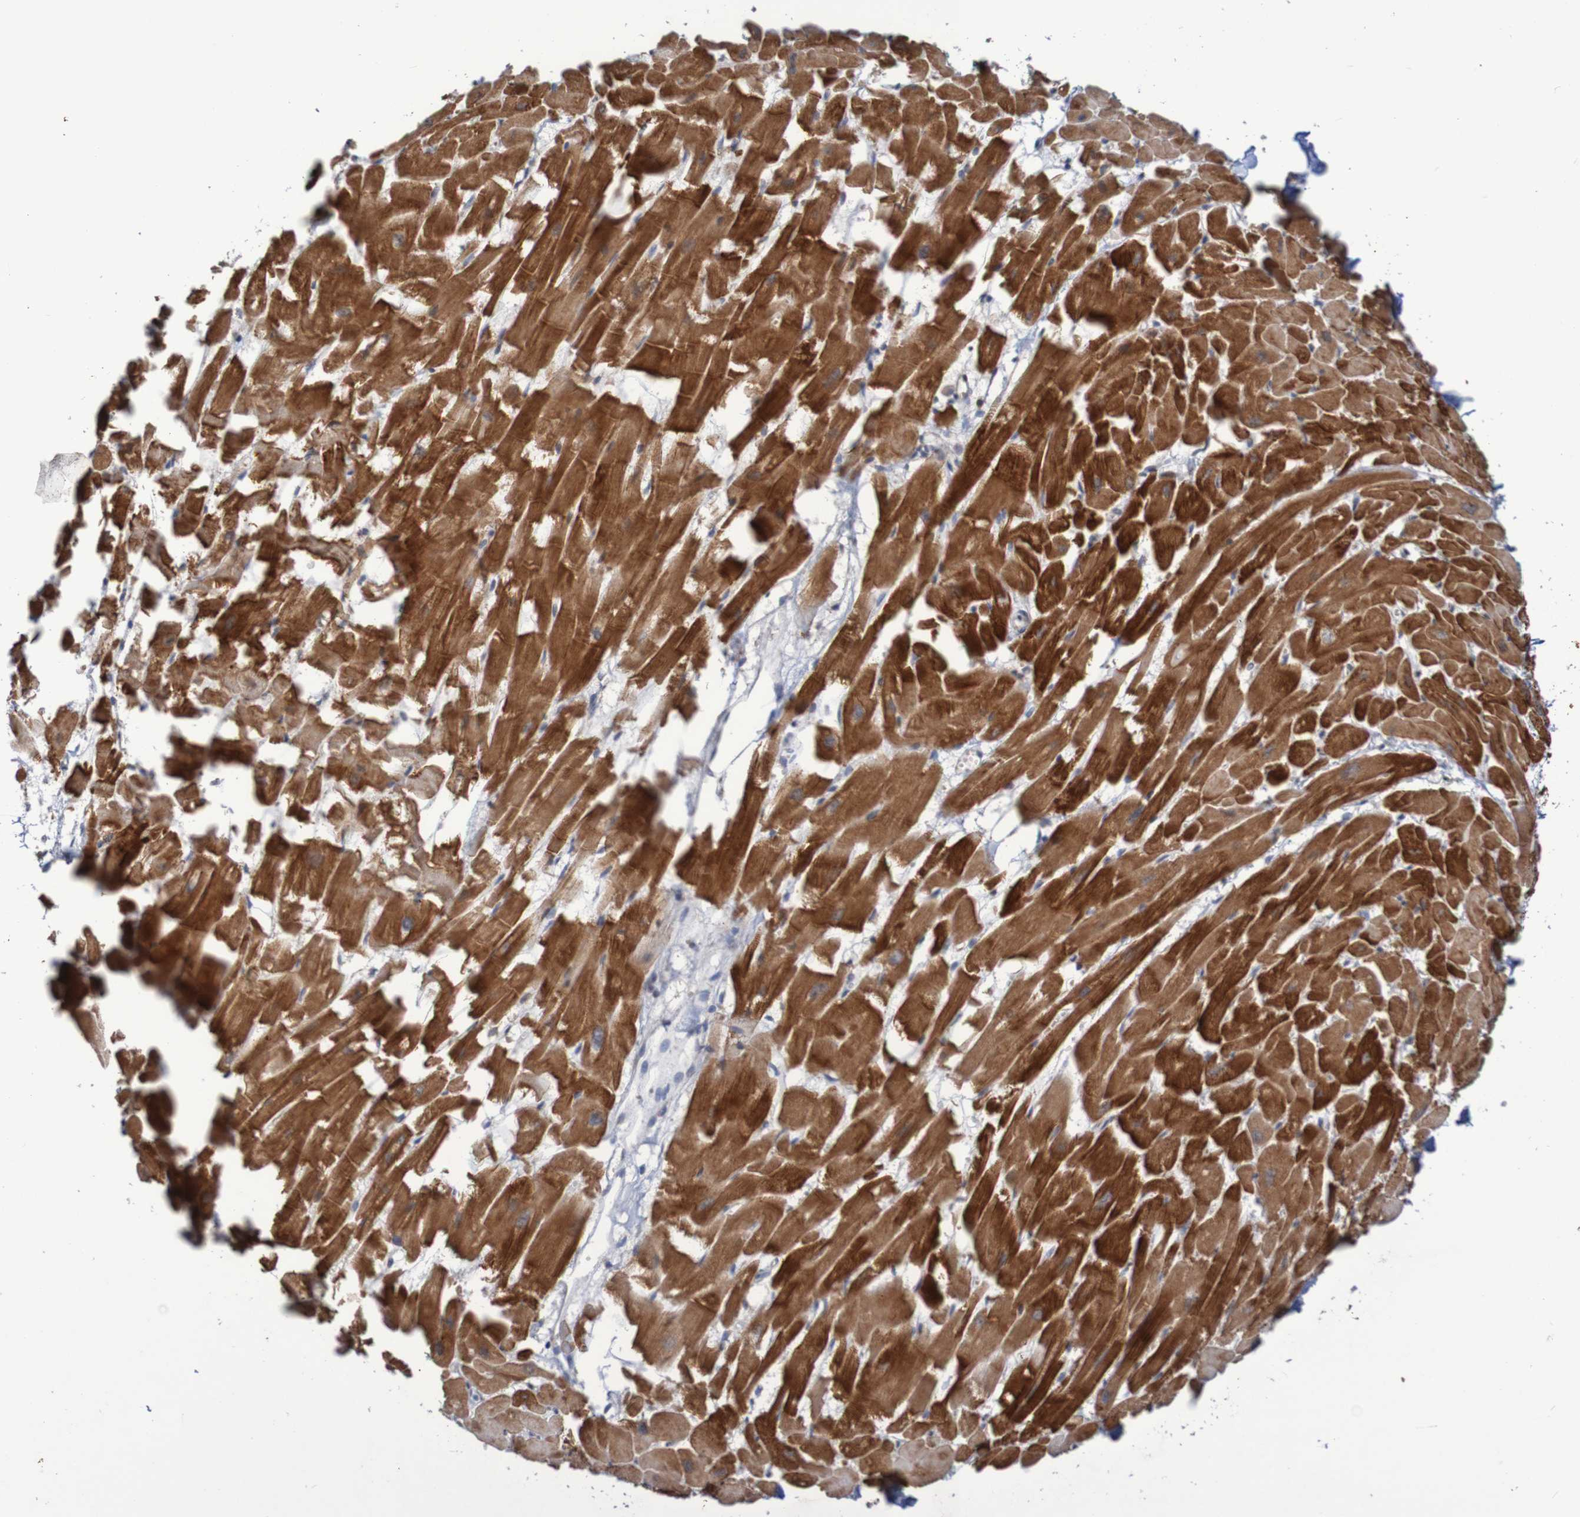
{"staining": {"intensity": "strong", "quantity": ">75%", "location": "cytoplasmic/membranous"}, "tissue": "heart muscle", "cell_type": "Cardiomyocytes", "image_type": "normal", "snomed": [{"axis": "morphology", "description": "Normal tissue, NOS"}, {"axis": "topography", "description": "Heart"}], "caption": "Immunohistochemistry (DAB) staining of unremarkable heart muscle shows strong cytoplasmic/membranous protein positivity in about >75% of cardiomyocytes. The staining was performed using DAB (3,3'-diaminobenzidine), with brown indicating positive protein expression. Nuclei are stained blue with hematoxylin.", "gene": "DVL1", "patient": {"sex": "female", "age": 19}}